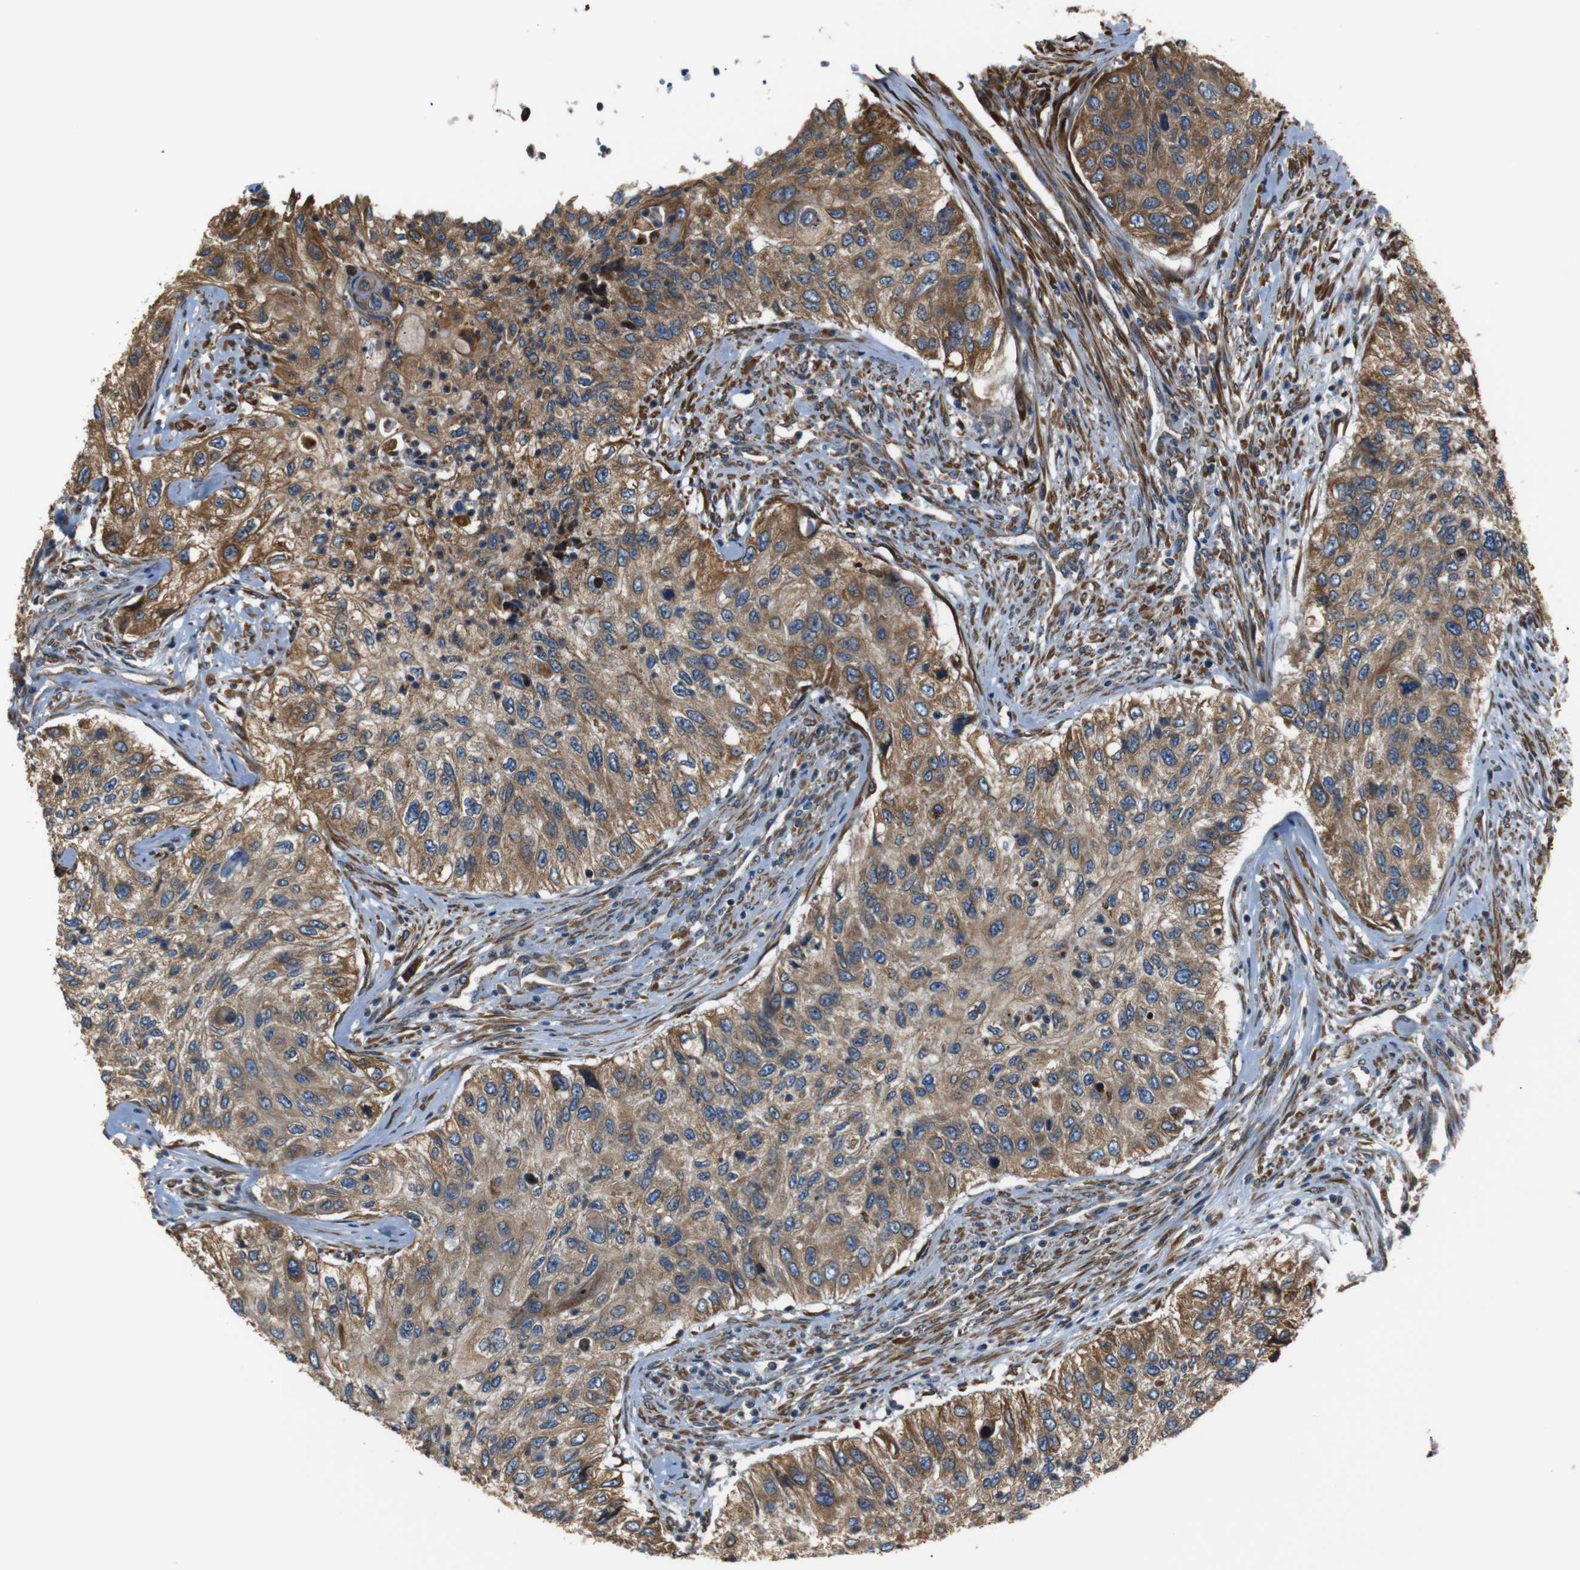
{"staining": {"intensity": "moderate", "quantity": ">75%", "location": "cytoplasmic/membranous"}, "tissue": "urothelial cancer", "cell_type": "Tumor cells", "image_type": "cancer", "snomed": [{"axis": "morphology", "description": "Urothelial carcinoma, High grade"}, {"axis": "topography", "description": "Urinary bladder"}], "caption": "IHC of human urothelial cancer demonstrates medium levels of moderate cytoplasmic/membranous expression in about >75% of tumor cells.", "gene": "TMED2", "patient": {"sex": "female", "age": 60}}